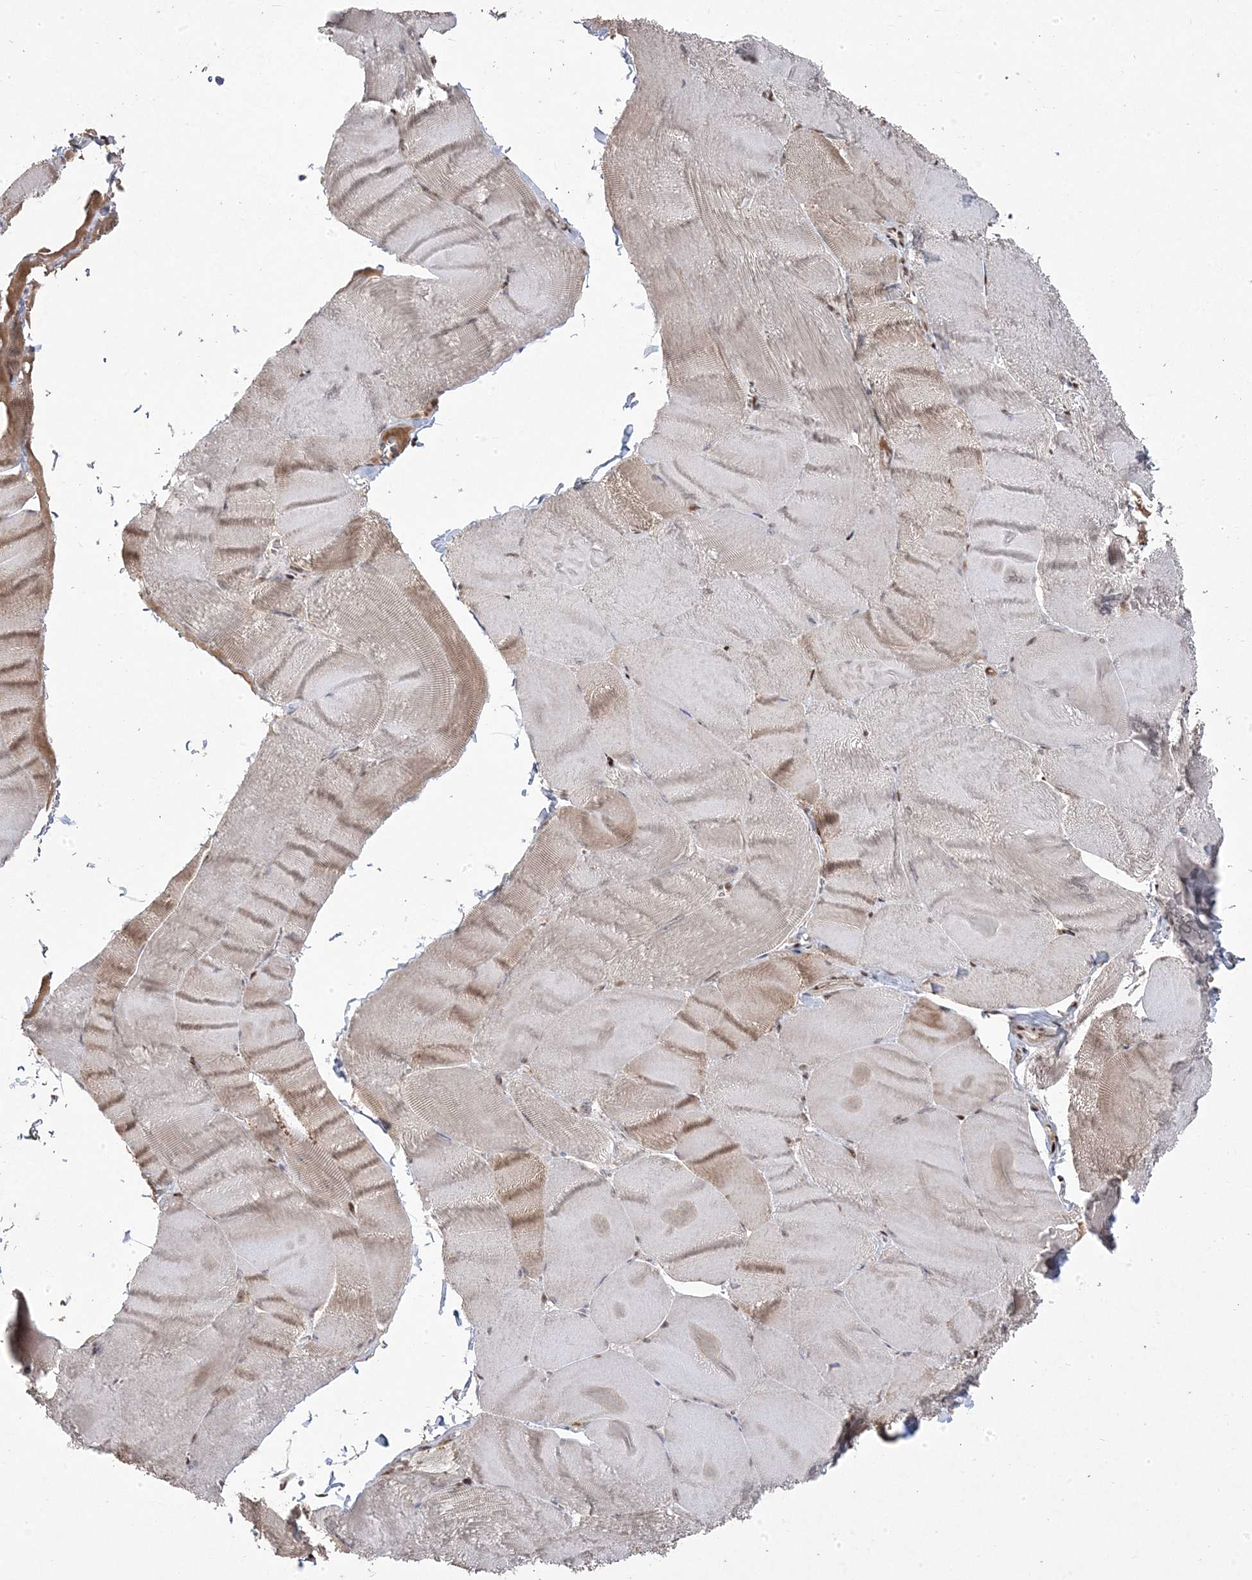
{"staining": {"intensity": "moderate", "quantity": "25%-75%", "location": "cytoplasmic/membranous"}, "tissue": "skeletal muscle", "cell_type": "Myocytes", "image_type": "normal", "snomed": [{"axis": "morphology", "description": "Normal tissue, NOS"}, {"axis": "morphology", "description": "Basal cell carcinoma"}, {"axis": "topography", "description": "Skeletal muscle"}], "caption": "Protein expression analysis of benign skeletal muscle demonstrates moderate cytoplasmic/membranous staining in approximately 25%-75% of myocytes. (Stains: DAB in brown, nuclei in blue, Microscopy: brightfield microscopy at high magnification).", "gene": "PPOX", "patient": {"sex": "female", "age": 64}}